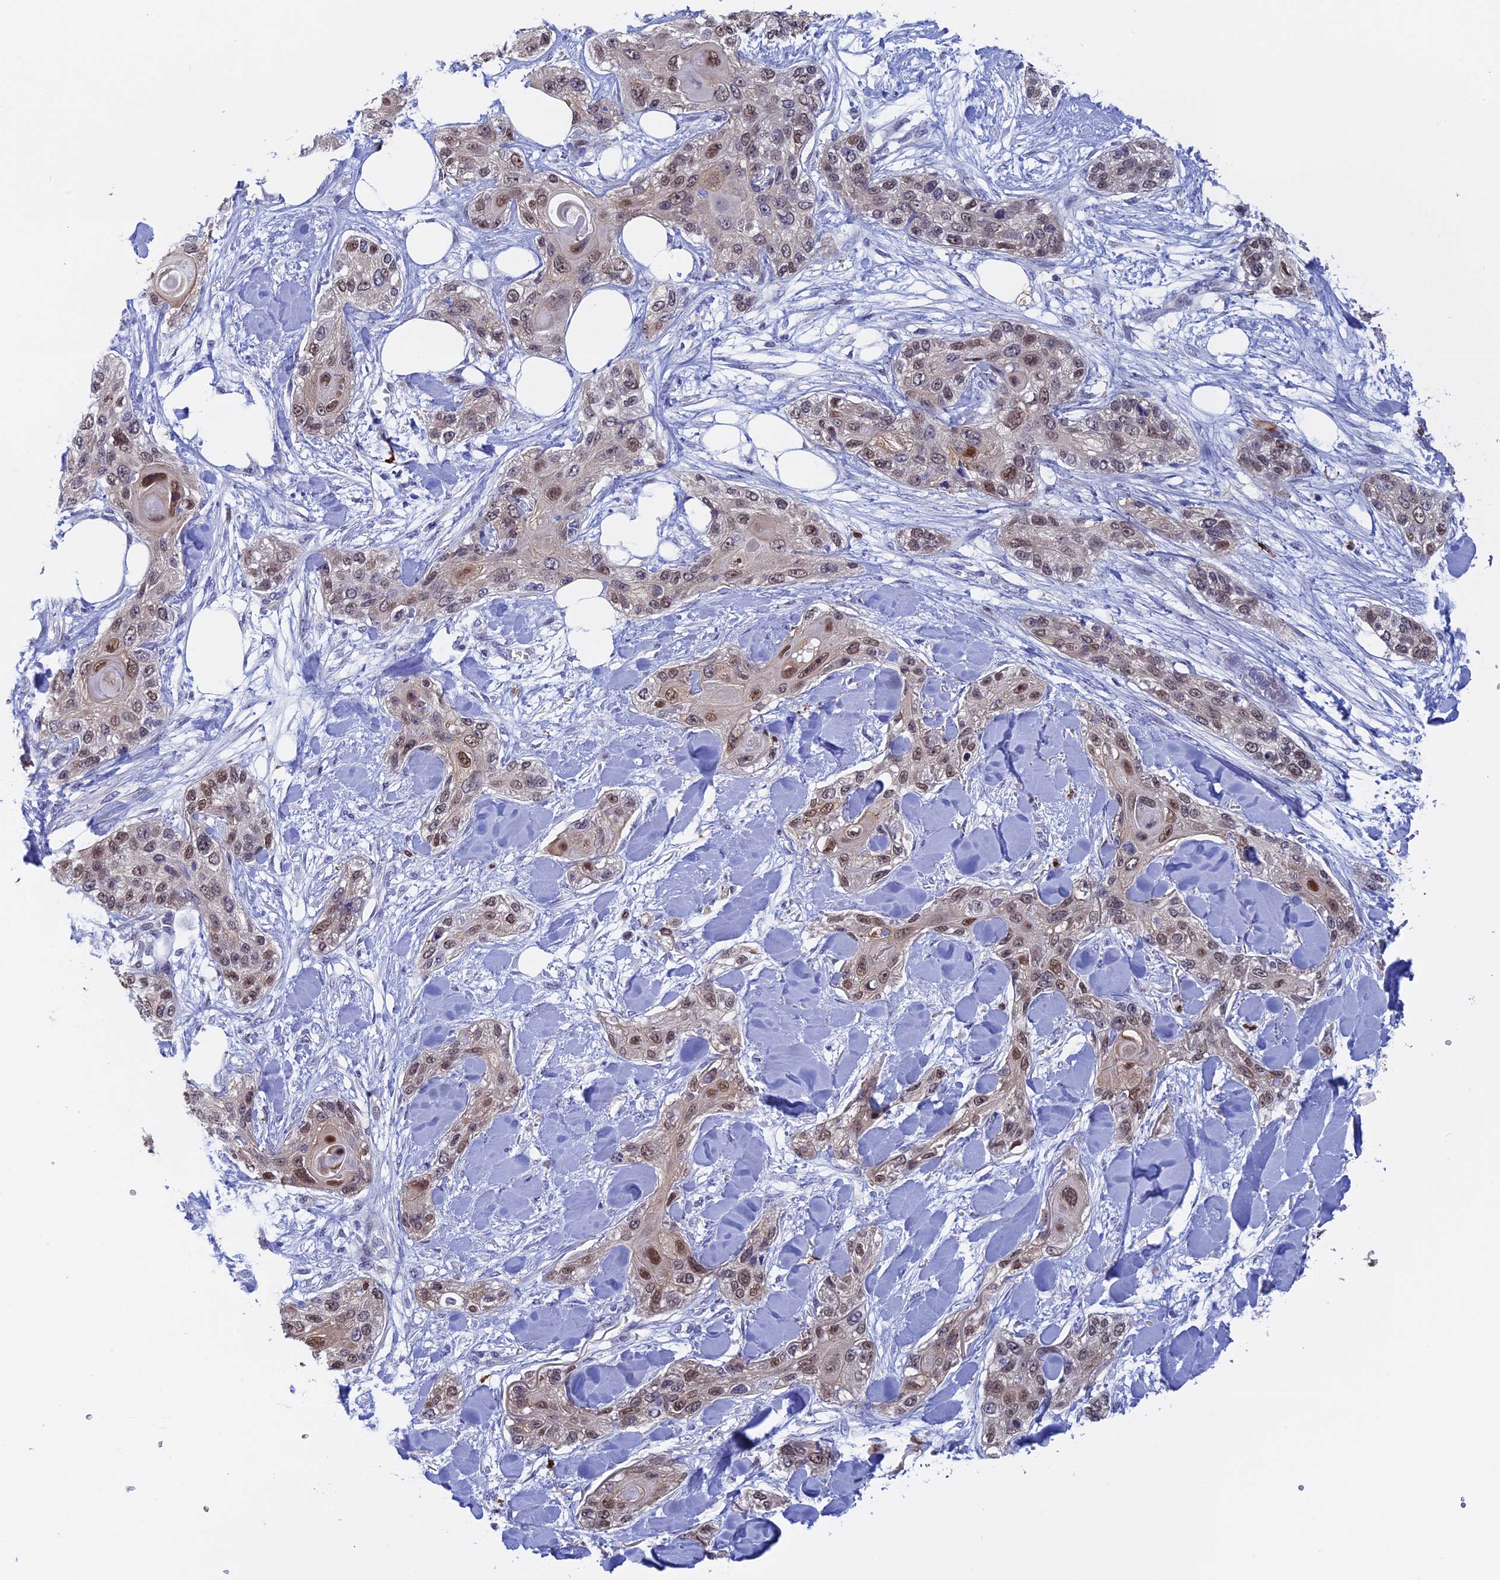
{"staining": {"intensity": "weak", "quantity": ">75%", "location": "nuclear"}, "tissue": "skin cancer", "cell_type": "Tumor cells", "image_type": "cancer", "snomed": [{"axis": "morphology", "description": "Normal tissue, NOS"}, {"axis": "morphology", "description": "Squamous cell carcinoma, NOS"}, {"axis": "topography", "description": "Skin"}], "caption": "Protein staining of skin cancer (squamous cell carcinoma) tissue reveals weak nuclear positivity in about >75% of tumor cells.", "gene": "SLC26A1", "patient": {"sex": "male", "age": 72}}